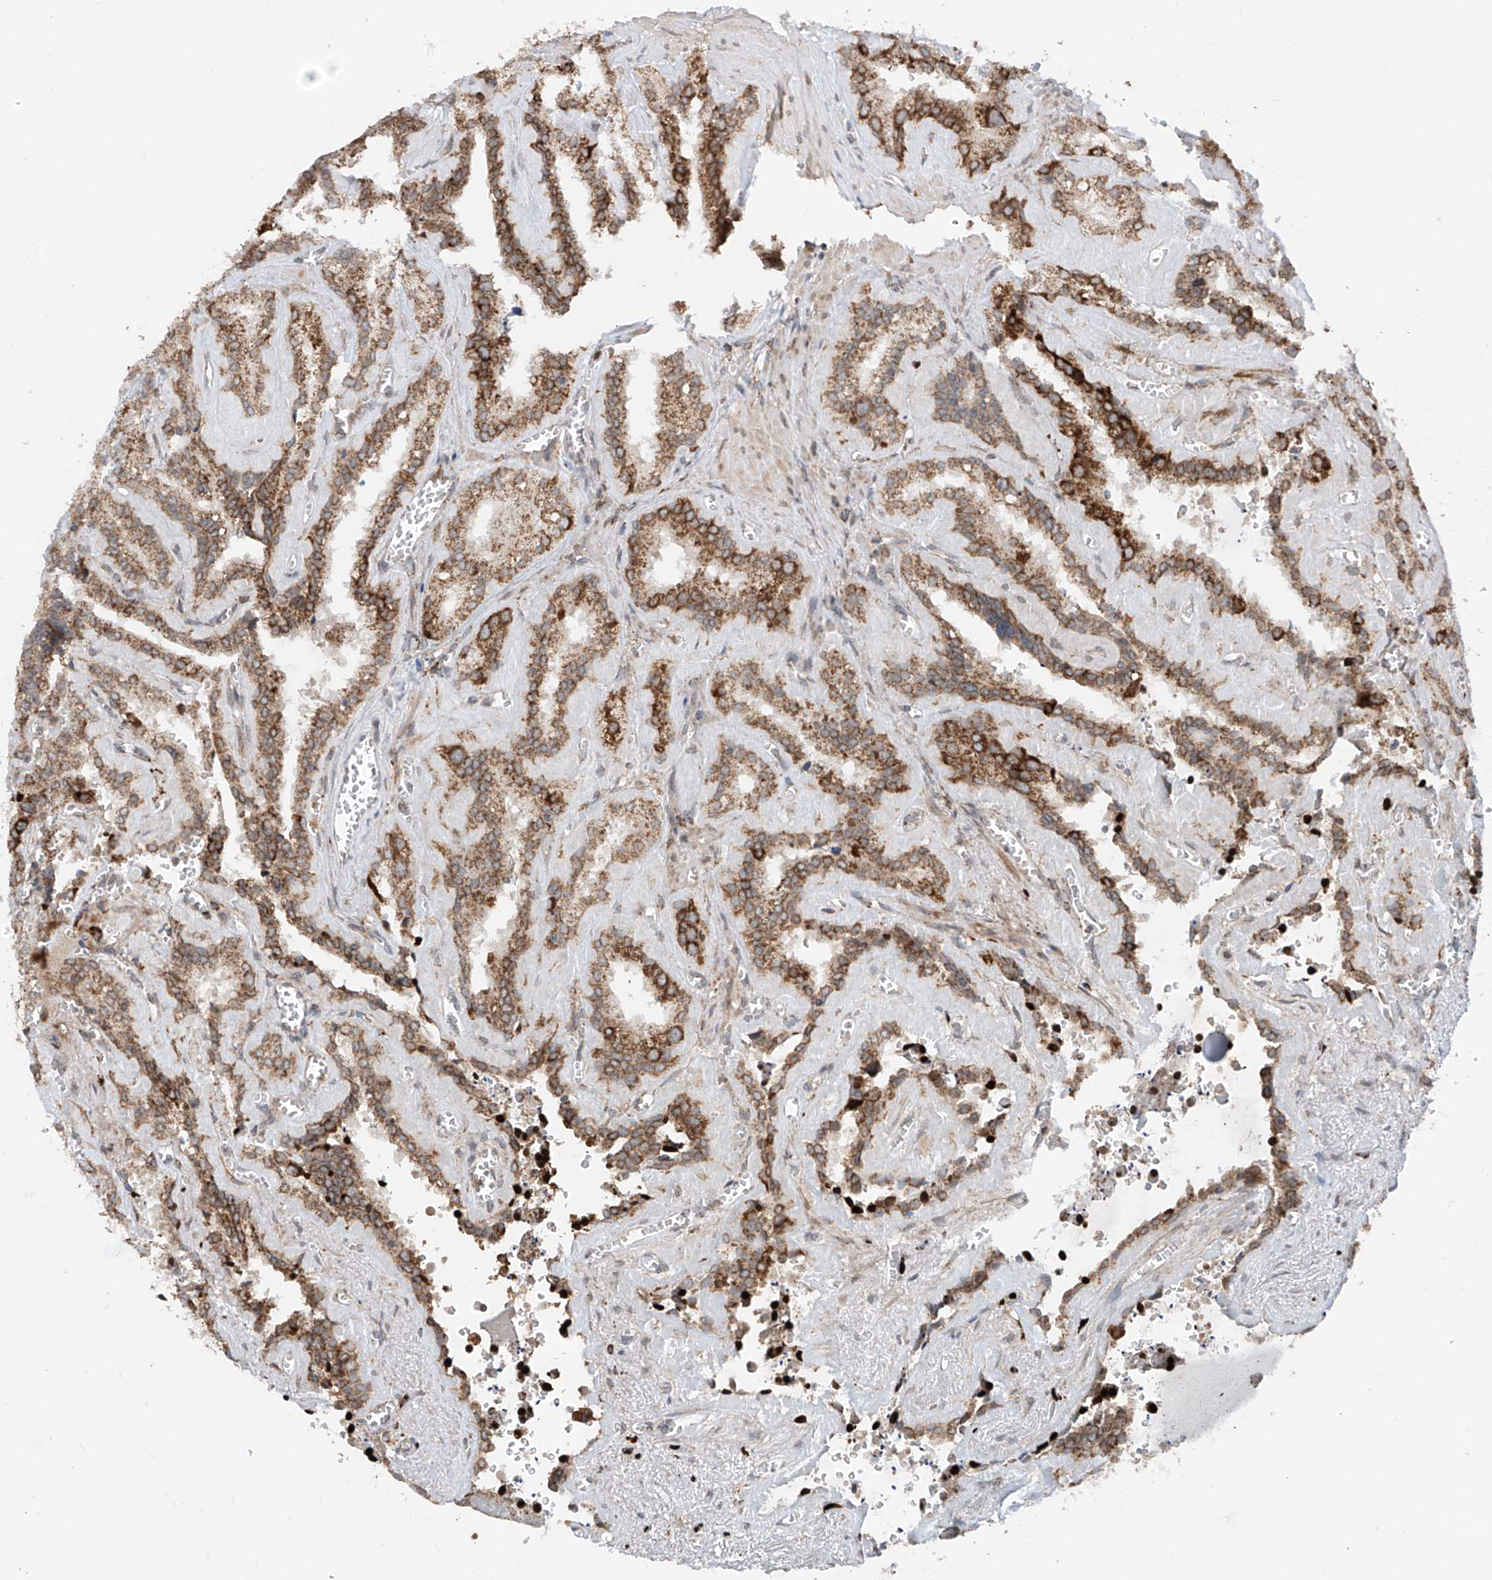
{"staining": {"intensity": "moderate", "quantity": ">75%", "location": "cytoplasmic/membranous"}, "tissue": "seminal vesicle", "cell_type": "Glandular cells", "image_type": "normal", "snomed": [{"axis": "morphology", "description": "Normal tissue, NOS"}, {"axis": "topography", "description": "Prostate"}, {"axis": "topography", "description": "Seminal veicle"}], "caption": "Immunohistochemistry of benign seminal vesicle shows medium levels of moderate cytoplasmic/membranous positivity in approximately >75% of glandular cells.", "gene": "AHCTF1", "patient": {"sex": "male", "age": 59}}